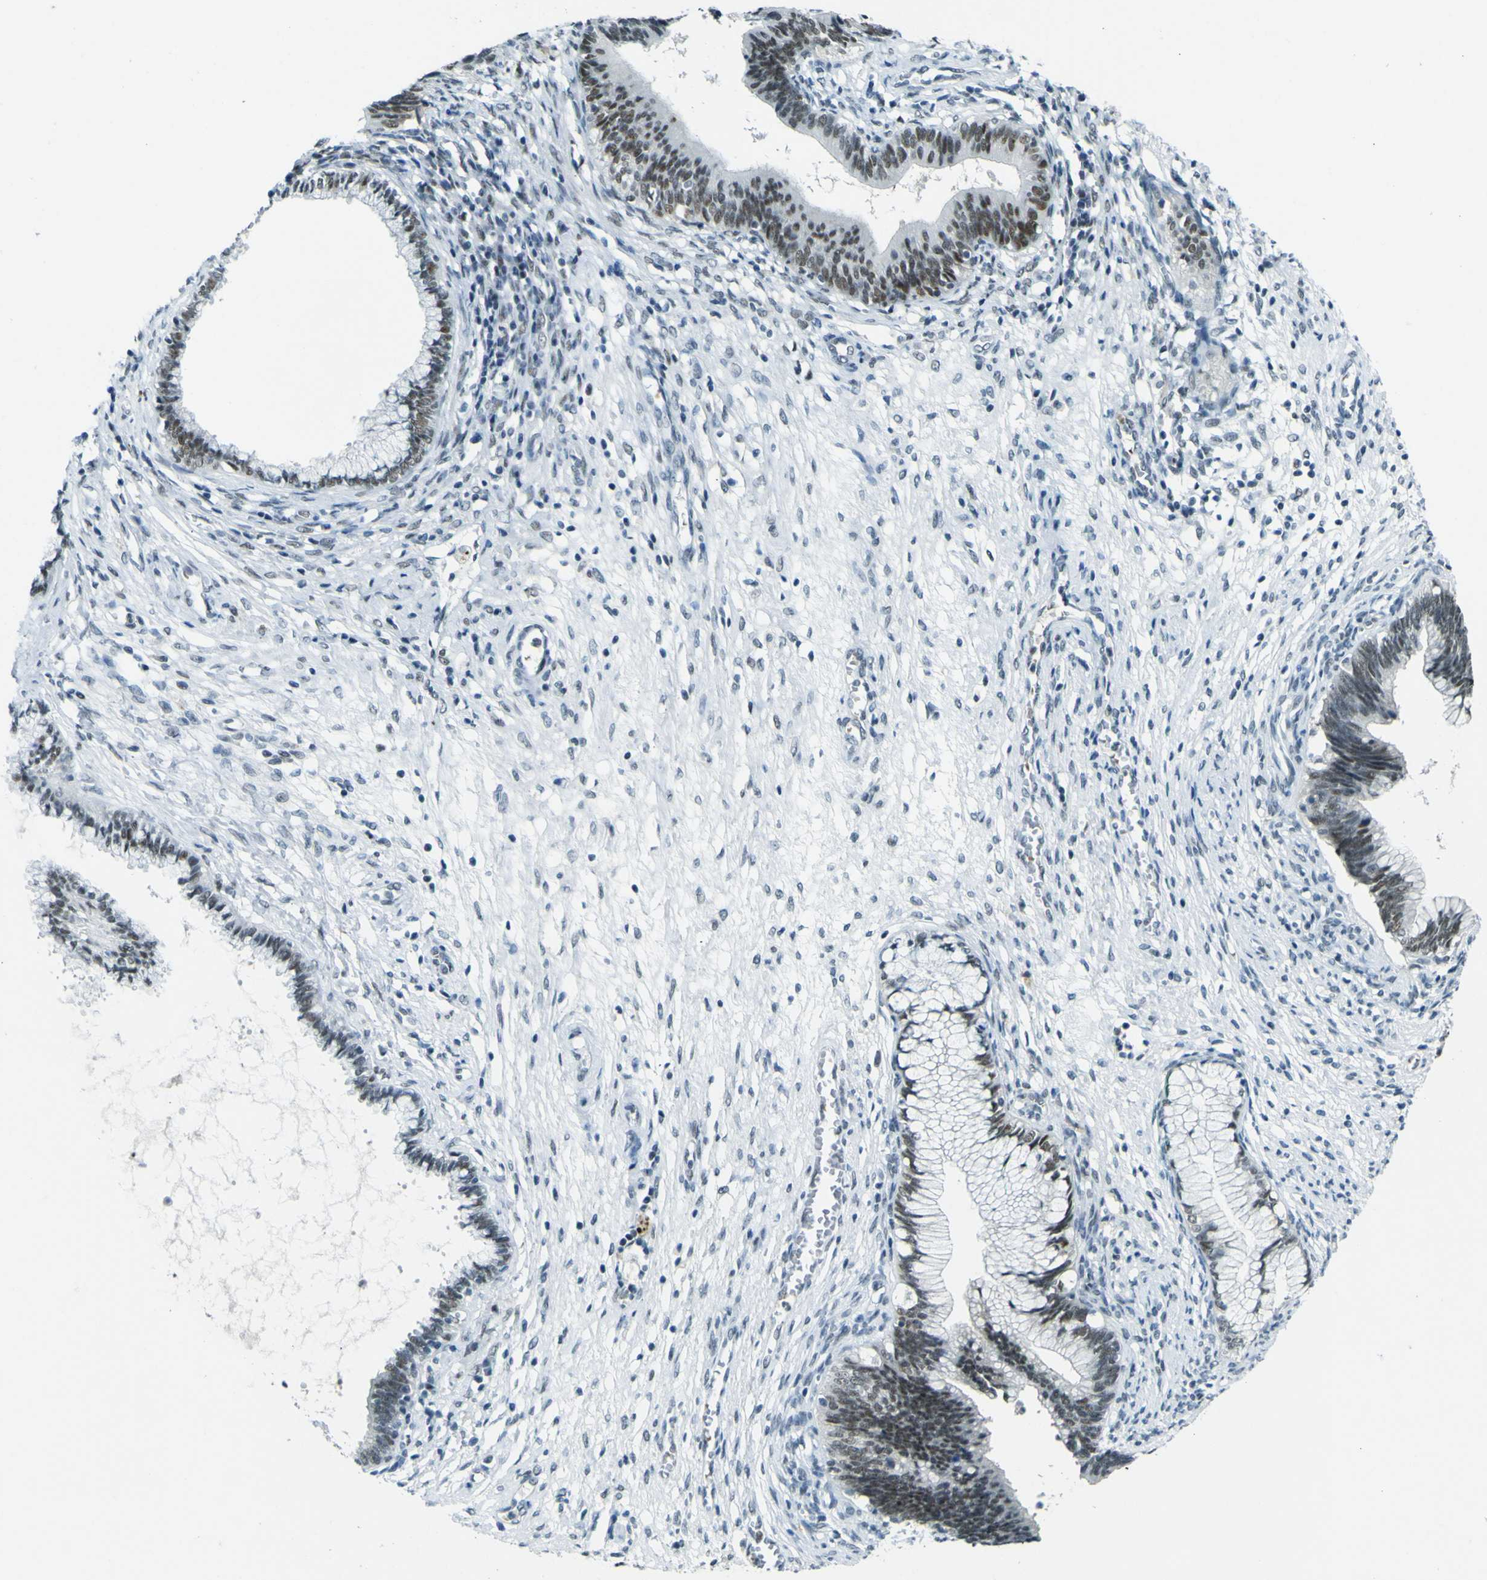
{"staining": {"intensity": "weak", "quantity": "25%-75%", "location": "nuclear"}, "tissue": "cervical cancer", "cell_type": "Tumor cells", "image_type": "cancer", "snomed": [{"axis": "morphology", "description": "Adenocarcinoma, NOS"}, {"axis": "topography", "description": "Cervix"}], "caption": "High-power microscopy captured an immunohistochemistry (IHC) photomicrograph of cervical adenocarcinoma, revealing weak nuclear positivity in approximately 25%-75% of tumor cells.", "gene": "CEBPG", "patient": {"sex": "female", "age": 44}}